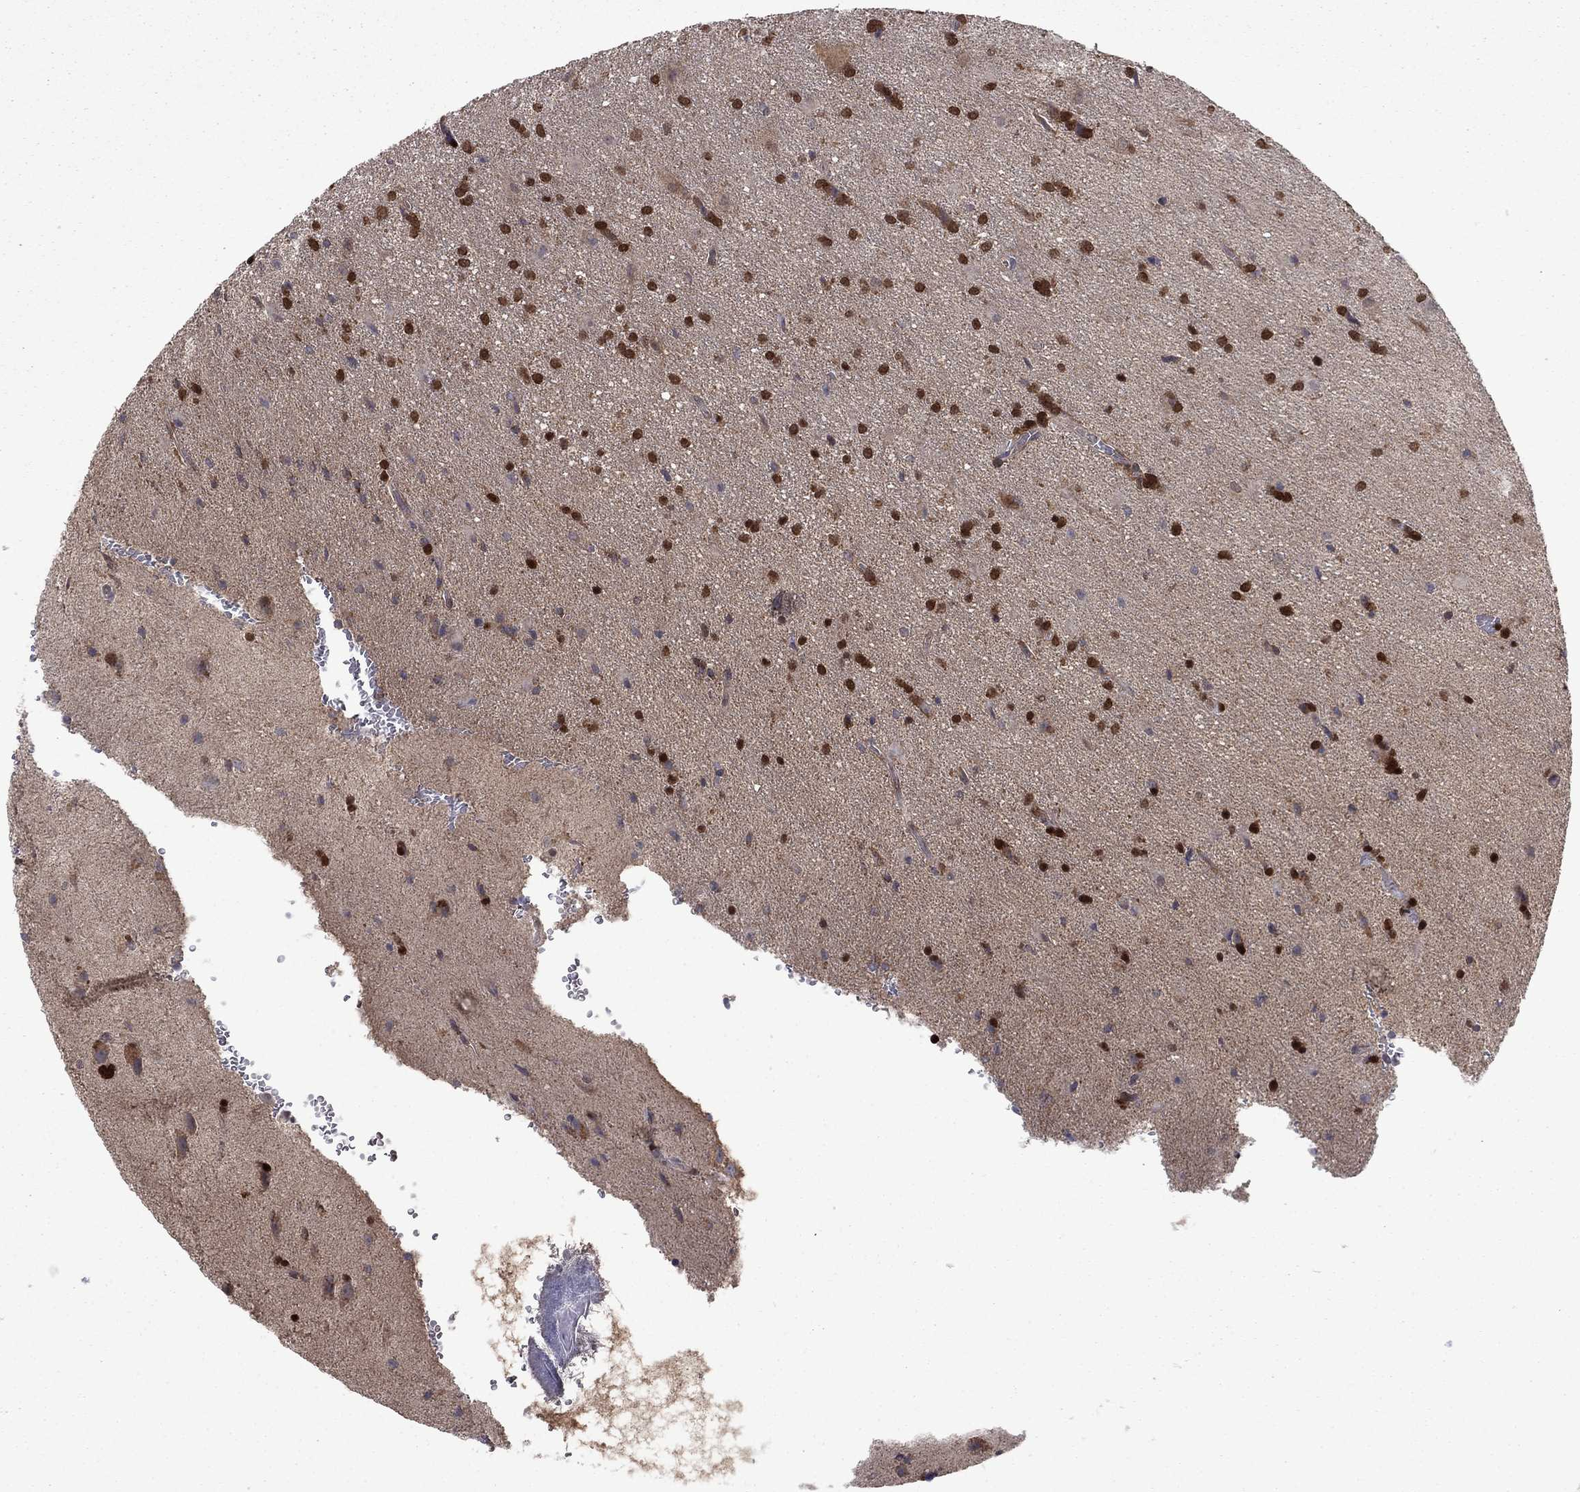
{"staining": {"intensity": "strong", "quantity": "25%-75%", "location": "cytoplasmic/membranous,nuclear"}, "tissue": "glioma", "cell_type": "Tumor cells", "image_type": "cancer", "snomed": [{"axis": "morphology", "description": "Glioma, malignant, Low grade"}, {"axis": "topography", "description": "Brain"}], "caption": "Brown immunohistochemical staining in glioma shows strong cytoplasmic/membranous and nuclear expression in approximately 25%-75% of tumor cells. (brown staining indicates protein expression, while blue staining denotes nuclei).", "gene": "GRHPR", "patient": {"sex": "male", "age": 58}}